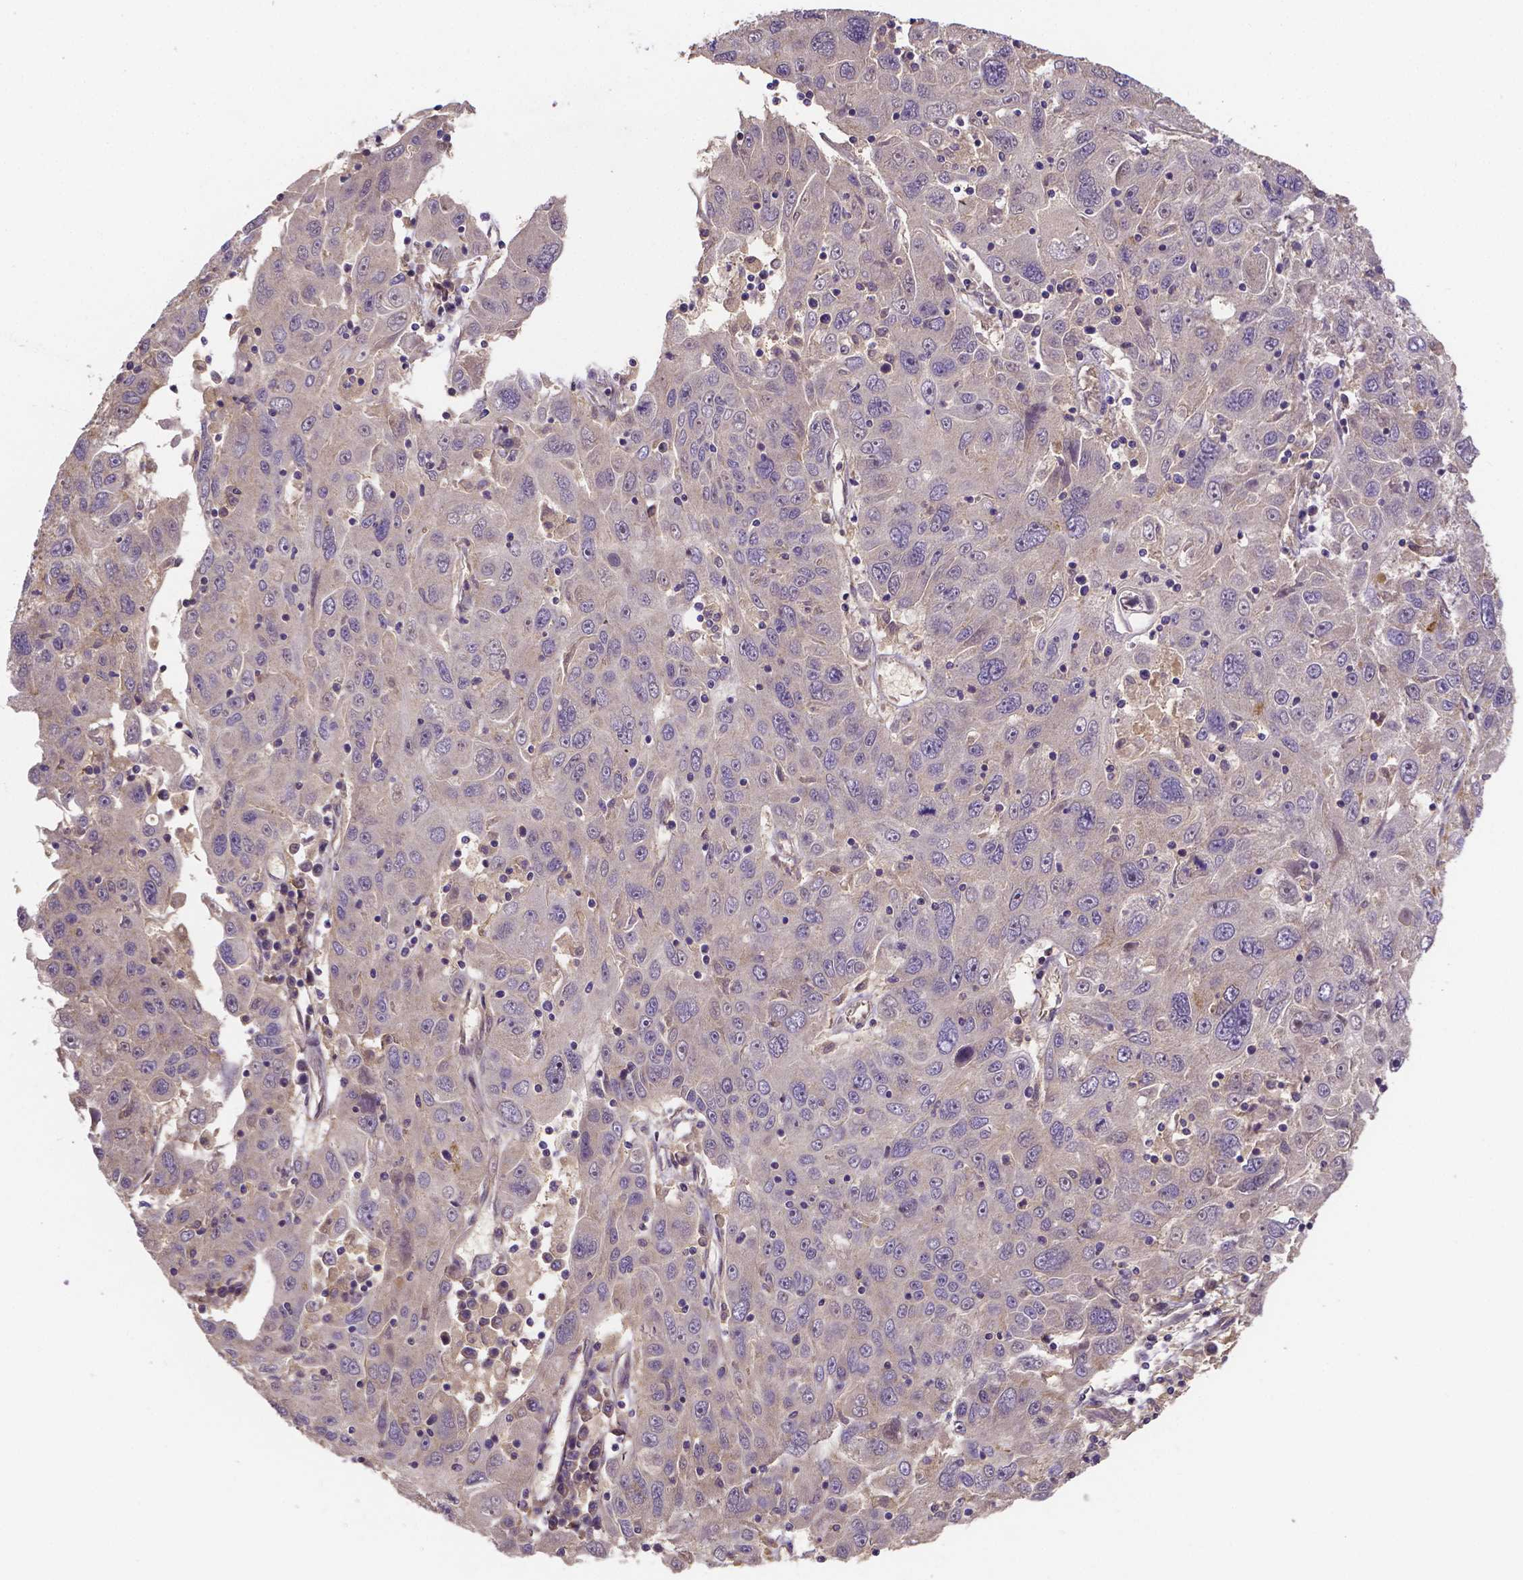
{"staining": {"intensity": "negative", "quantity": "none", "location": "none"}, "tissue": "stomach cancer", "cell_type": "Tumor cells", "image_type": "cancer", "snomed": [{"axis": "morphology", "description": "Adenocarcinoma, NOS"}, {"axis": "topography", "description": "Stomach"}], "caption": "High power microscopy histopathology image of an immunohistochemistry (IHC) micrograph of stomach adenocarcinoma, revealing no significant staining in tumor cells. (DAB immunohistochemistry visualized using brightfield microscopy, high magnification).", "gene": "RNF123", "patient": {"sex": "male", "age": 56}}